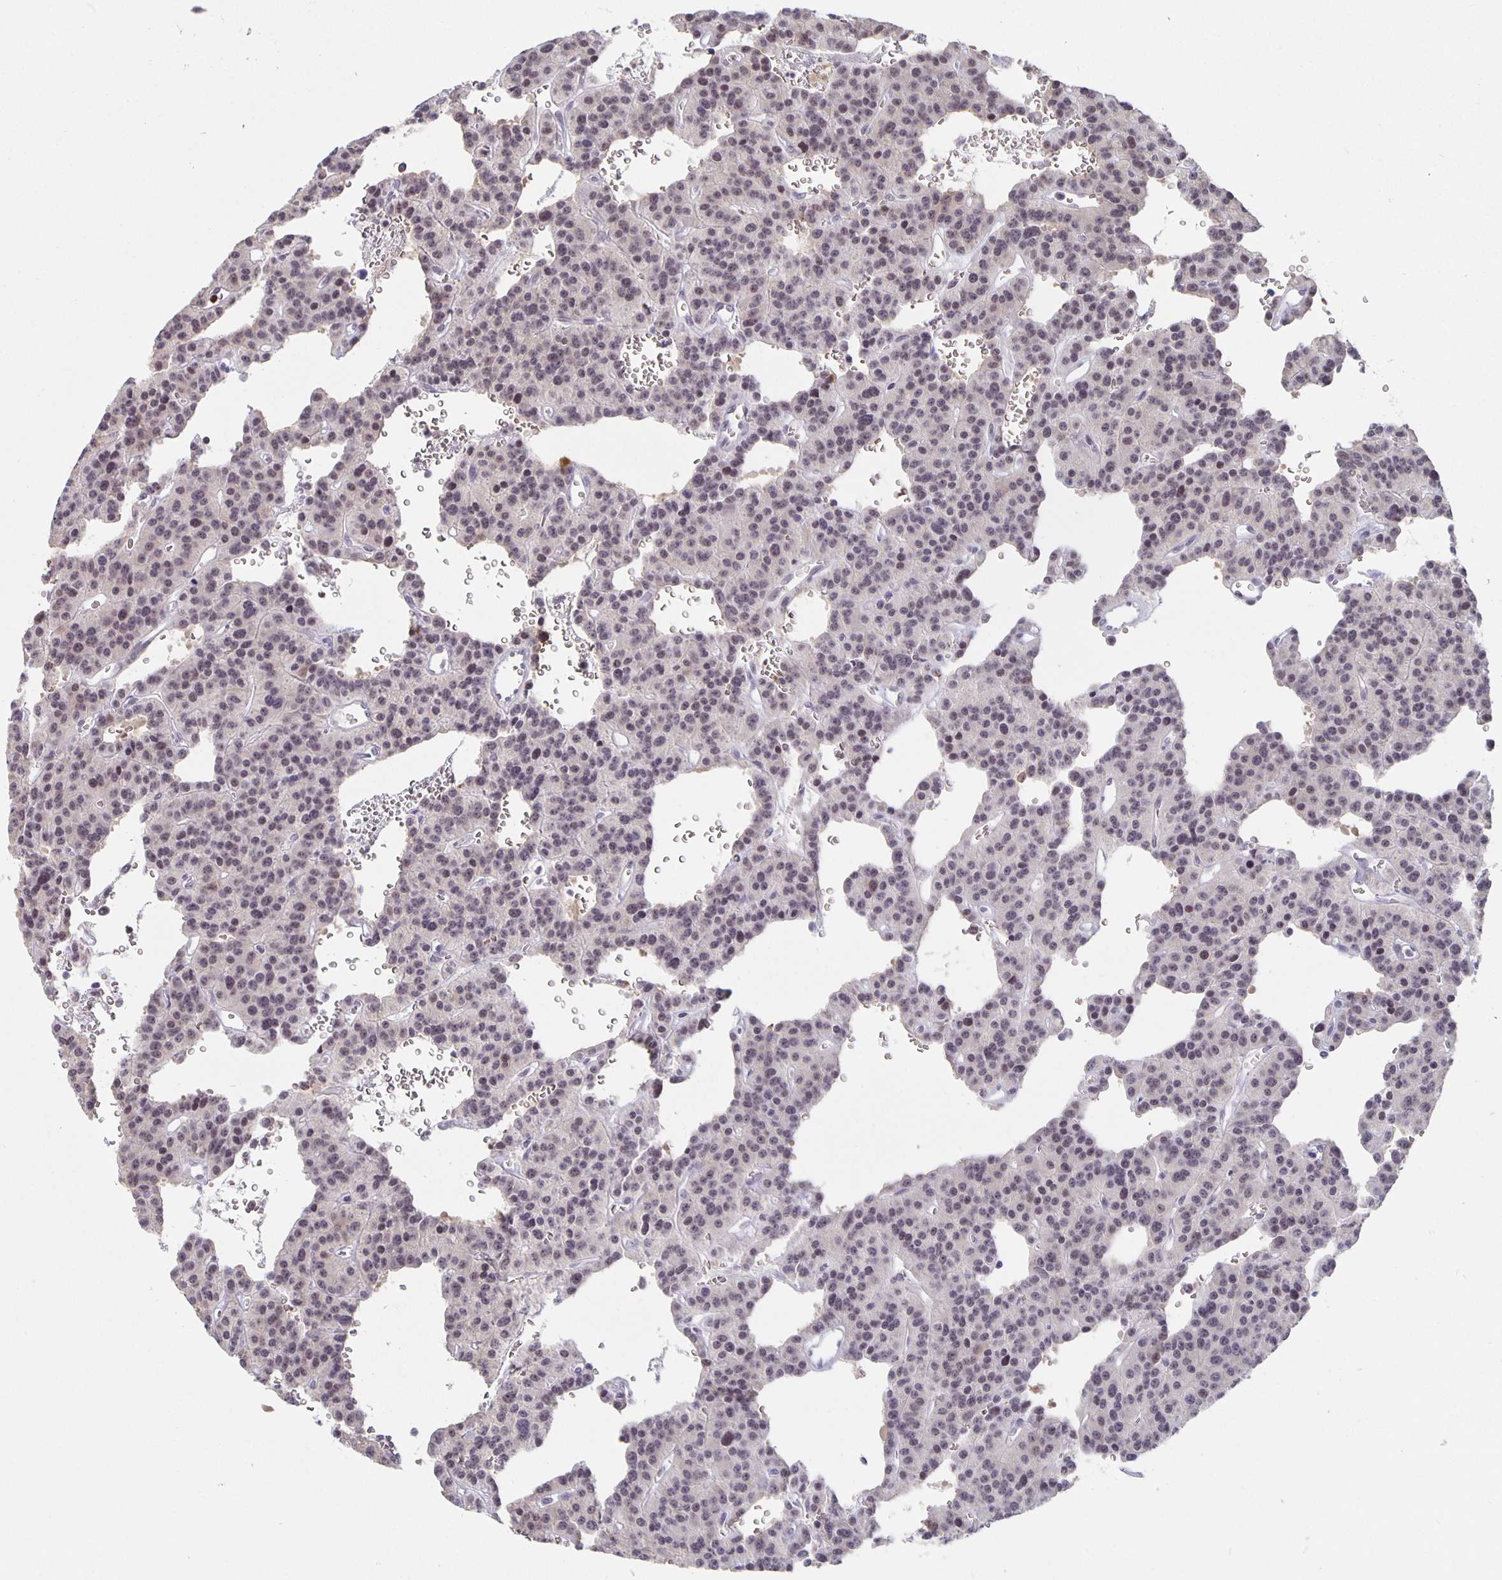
{"staining": {"intensity": "weak", "quantity": "<25%", "location": "nuclear"}, "tissue": "carcinoid", "cell_type": "Tumor cells", "image_type": "cancer", "snomed": [{"axis": "morphology", "description": "Carcinoid, malignant, NOS"}, {"axis": "topography", "description": "Lung"}], "caption": "Carcinoid stained for a protein using immunohistochemistry displays no staining tumor cells.", "gene": "ZNF691", "patient": {"sex": "female", "age": 71}}